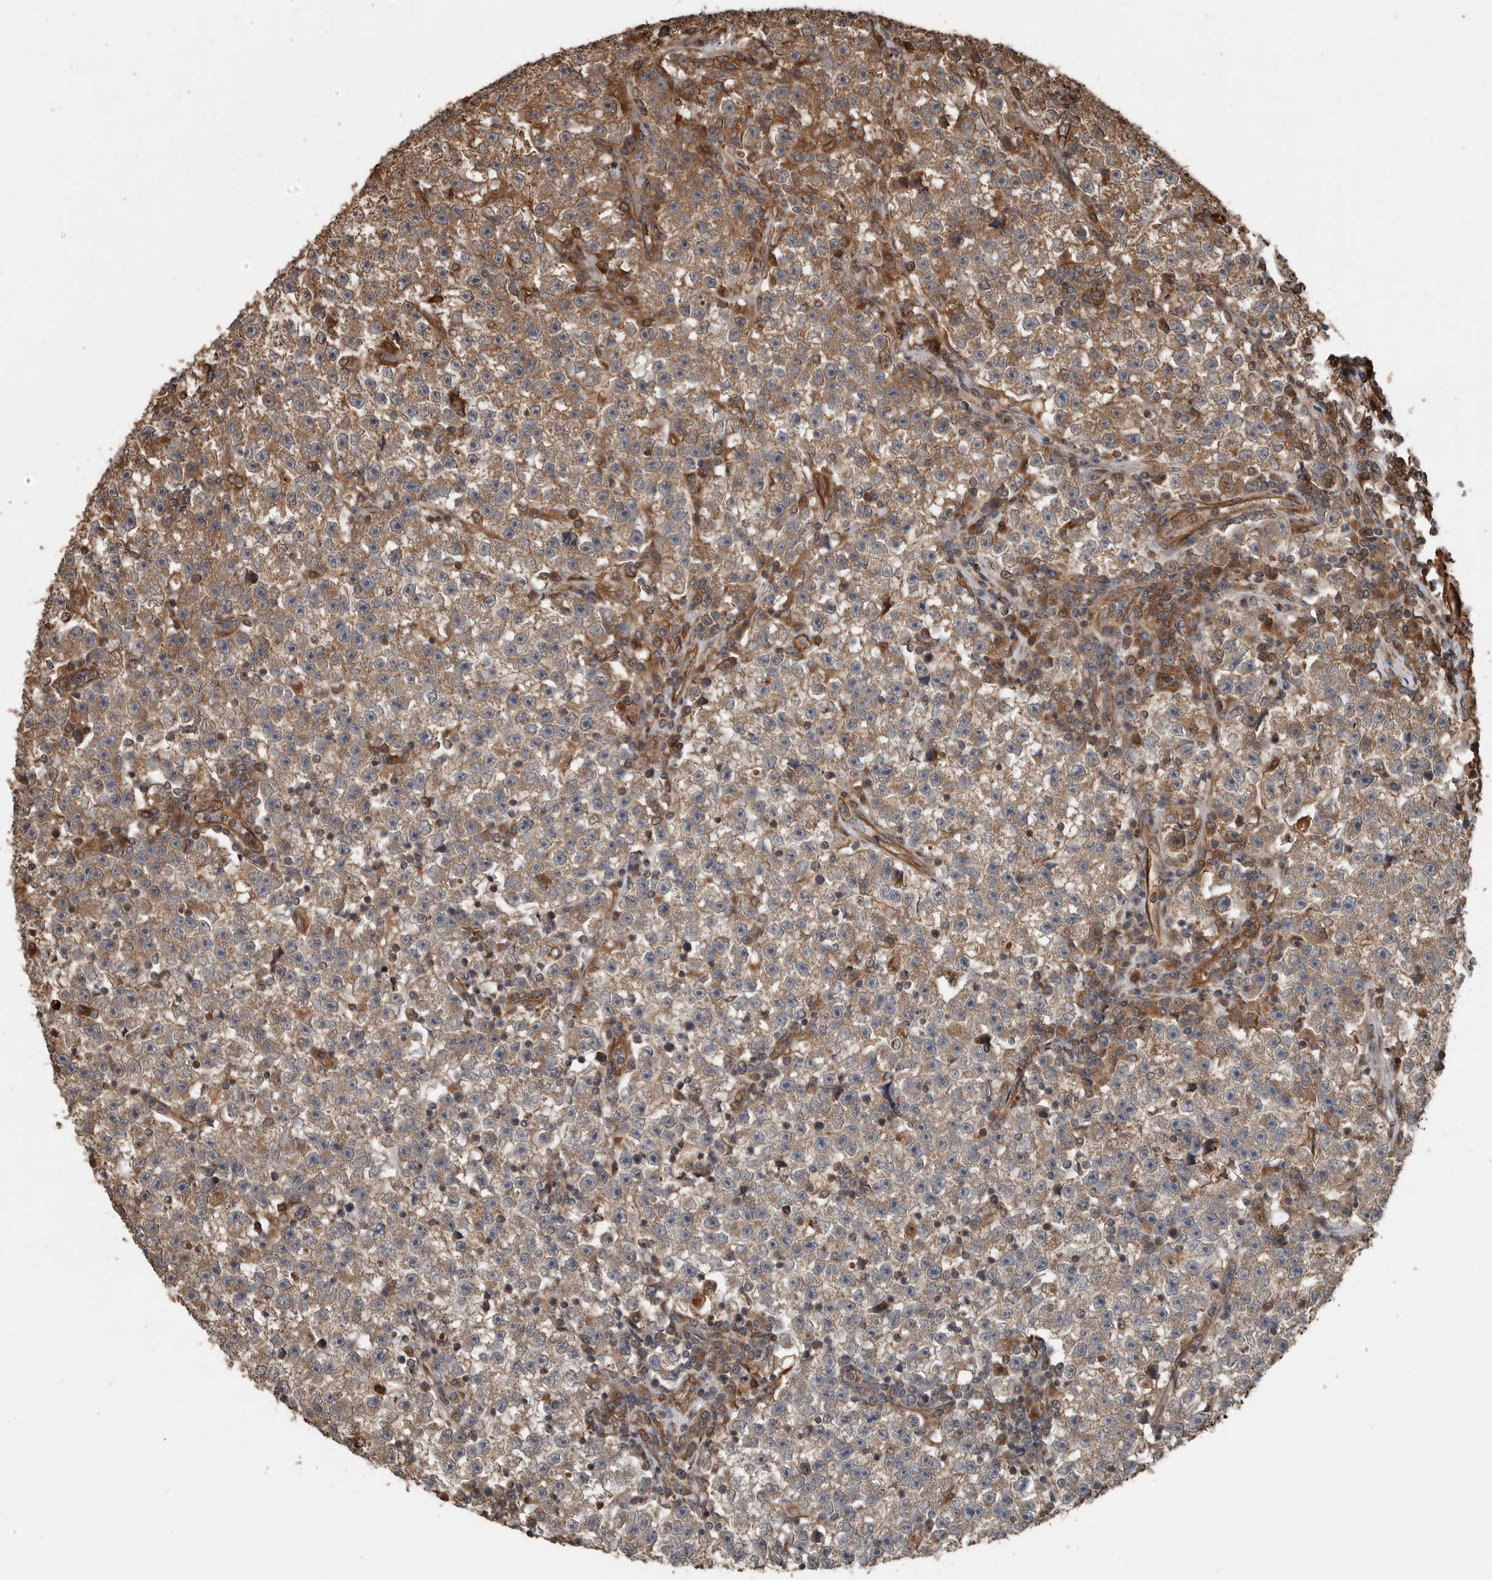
{"staining": {"intensity": "moderate", "quantity": ">75%", "location": "cytoplasmic/membranous"}, "tissue": "testis cancer", "cell_type": "Tumor cells", "image_type": "cancer", "snomed": [{"axis": "morphology", "description": "Seminoma, NOS"}, {"axis": "topography", "description": "Testis"}], "caption": "Testis seminoma tissue displays moderate cytoplasmic/membranous expression in about >75% of tumor cells (DAB (3,3'-diaminobenzidine) IHC, brown staining for protein, blue staining for nuclei).", "gene": "YOD1", "patient": {"sex": "male", "age": 22}}